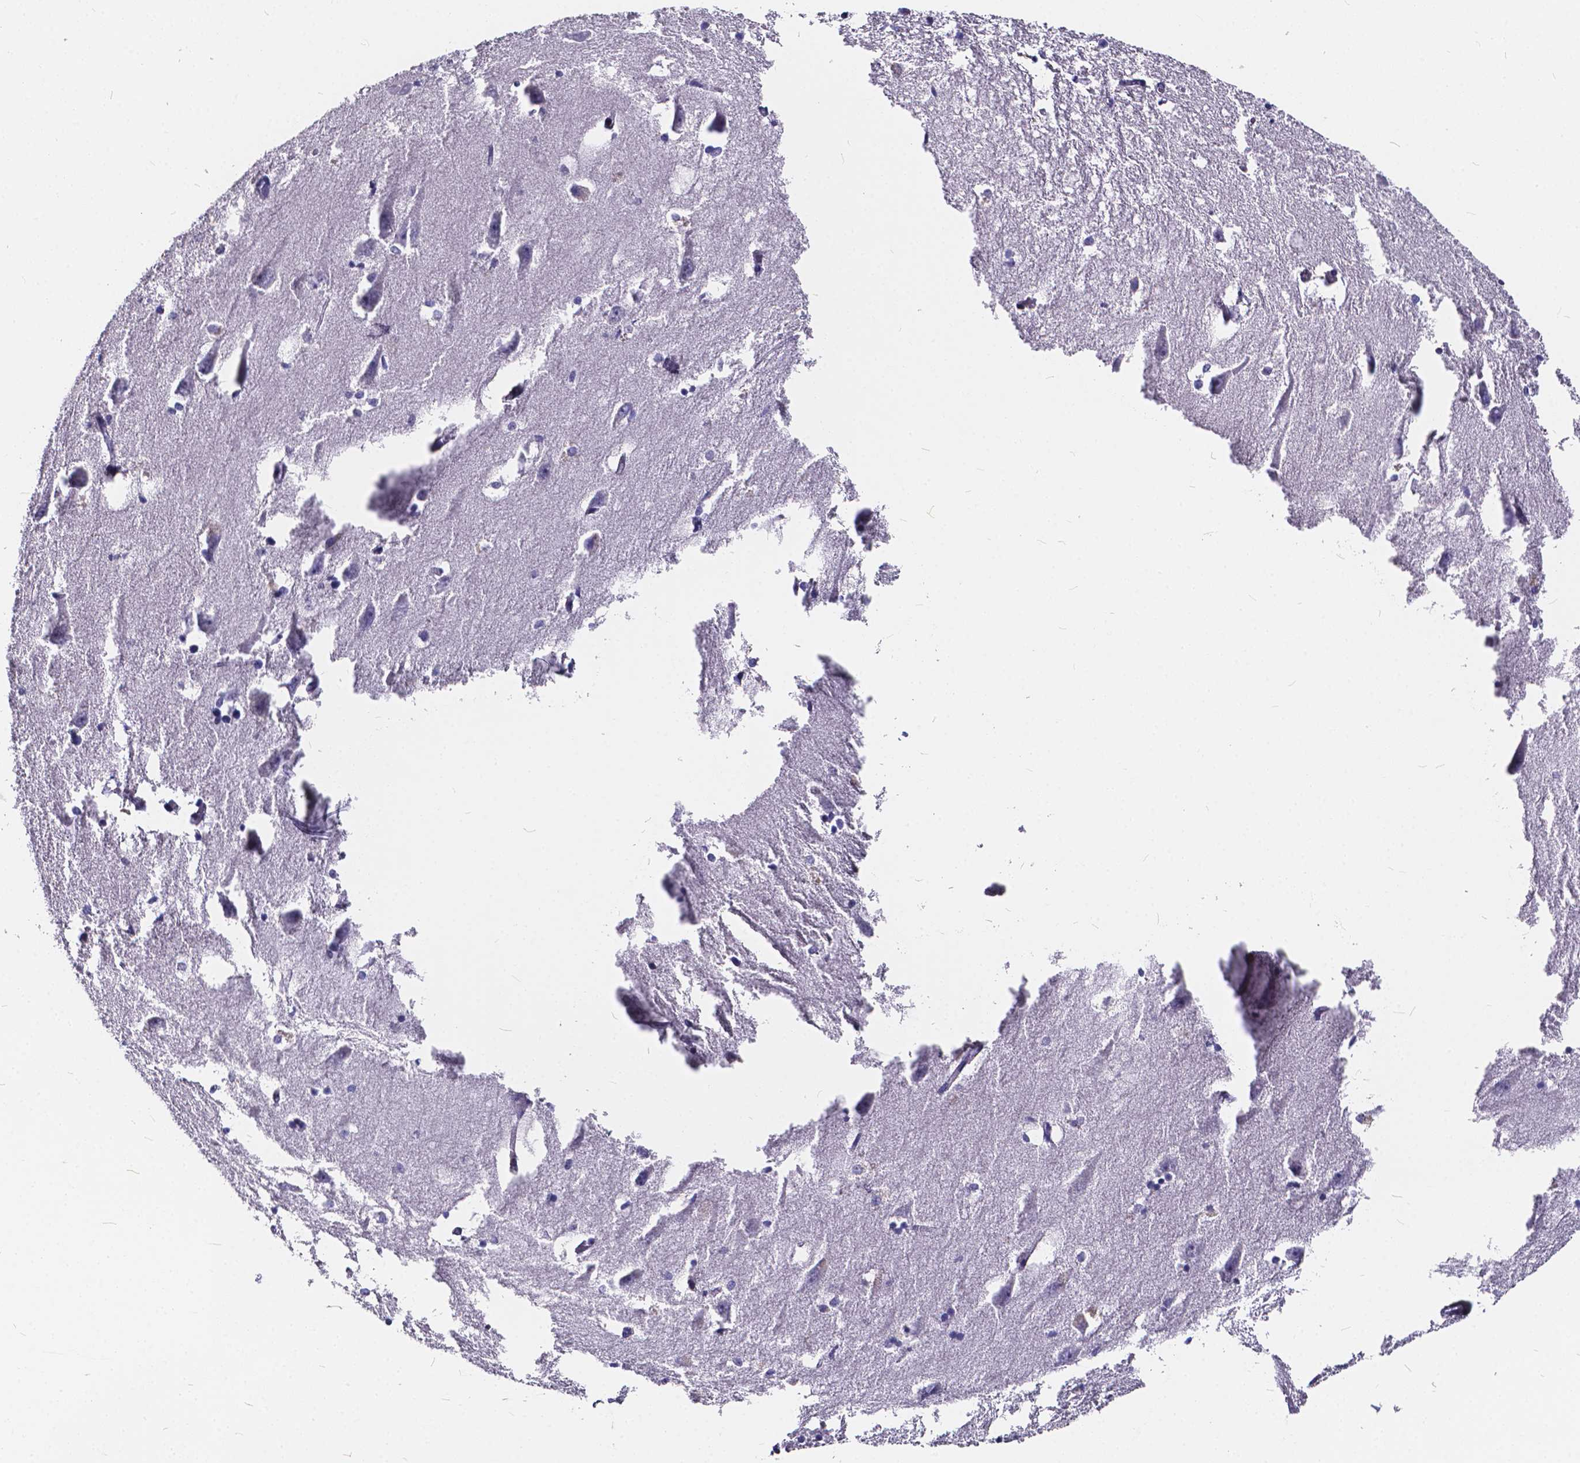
{"staining": {"intensity": "negative", "quantity": "none", "location": "none"}, "tissue": "hippocampus", "cell_type": "Glial cells", "image_type": "normal", "snomed": [{"axis": "morphology", "description": "Normal tissue, NOS"}, {"axis": "topography", "description": "Lateral ventricle wall"}, {"axis": "topography", "description": "Hippocampus"}], "caption": "A photomicrograph of human hippocampus is negative for staining in glial cells. (Brightfield microscopy of DAB (3,3'-diaminobenzidine) immunohistochemistry (IHC) at high magnification).", "gene": "SPEF2", "patient": {"sex": "female", "age": 63}}